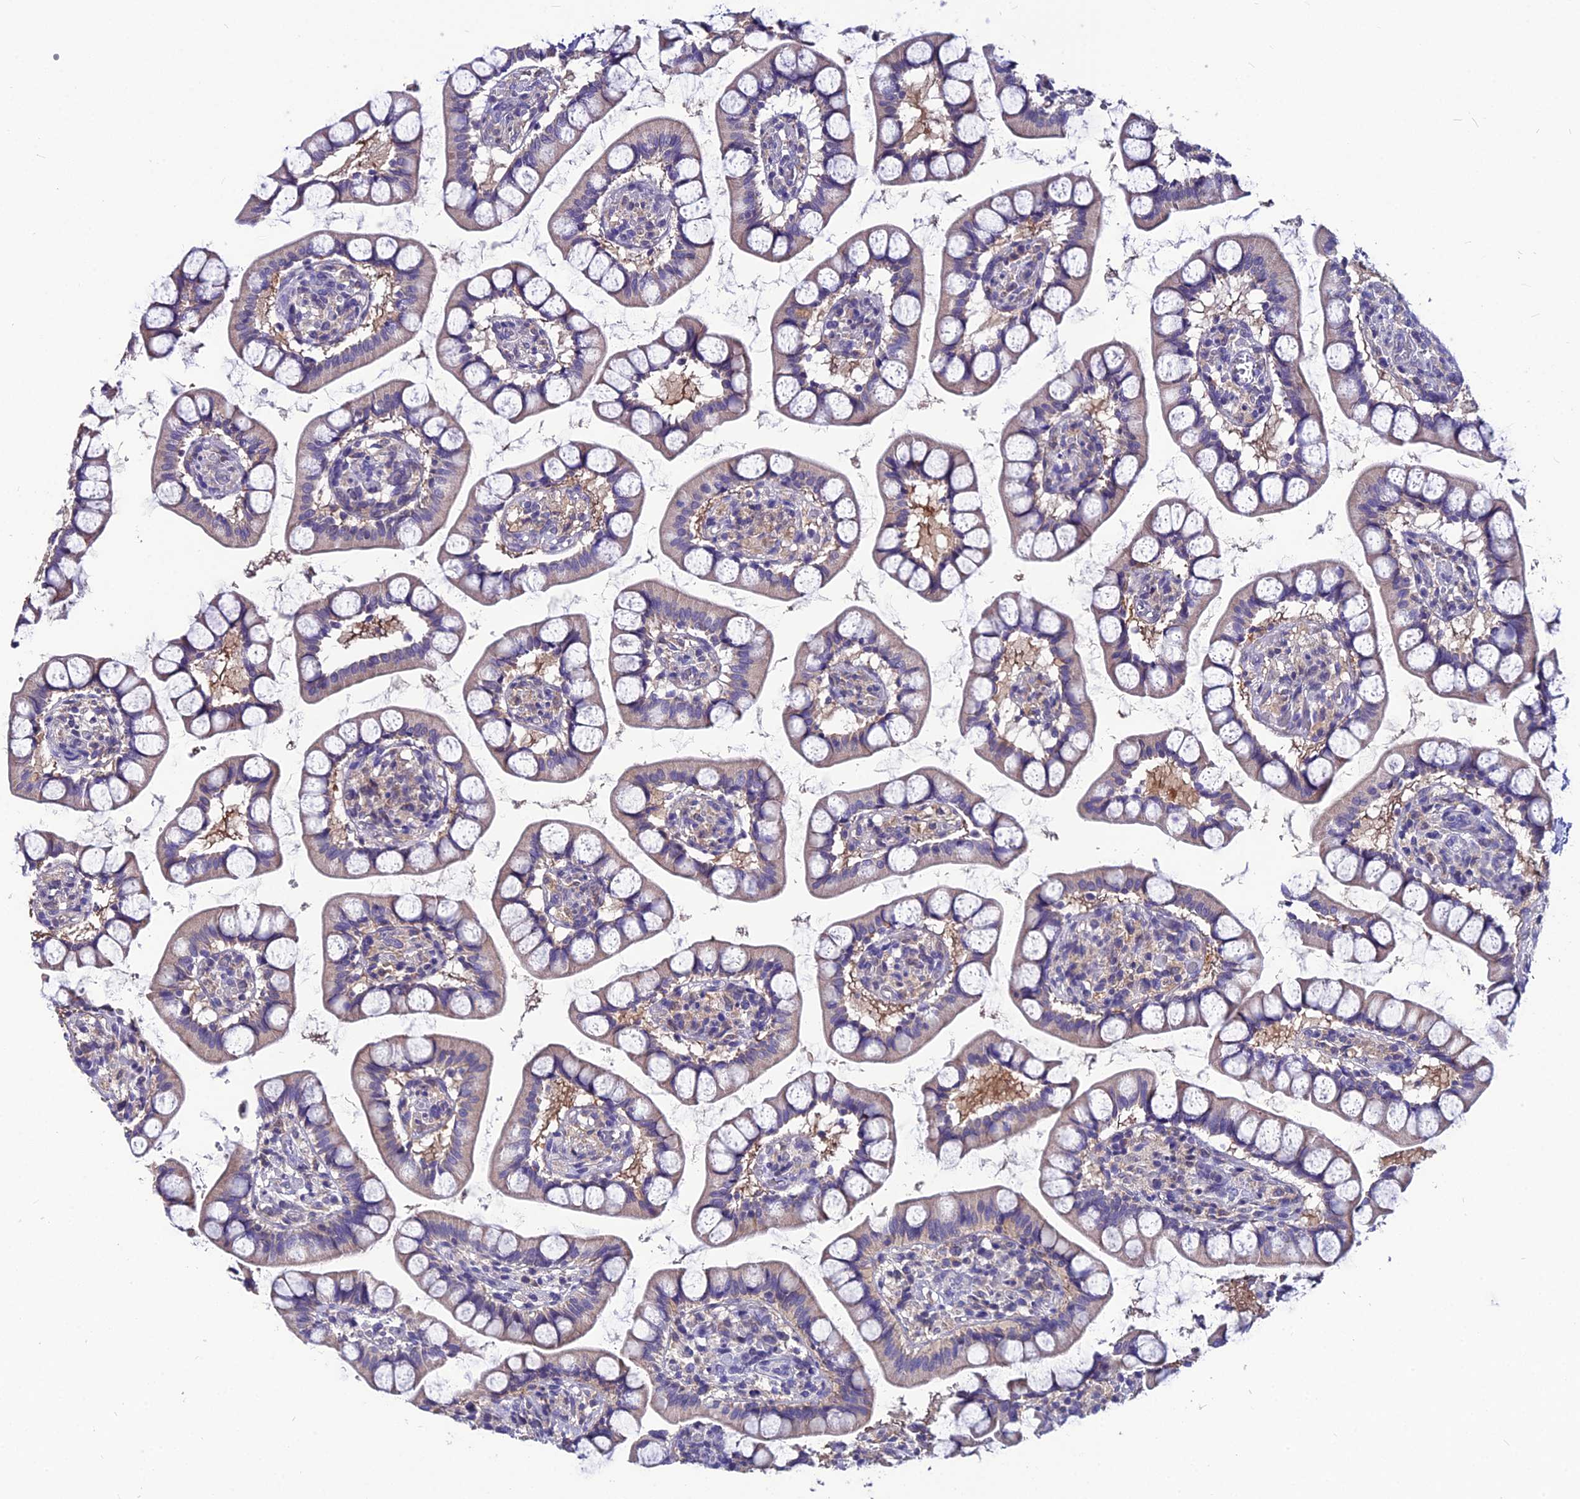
{"staining": {"intensity": "moderate", "quantity": "25%-75%", "location": "cytoplasmic/membranous"}, "tissue": "small intestine", "cell_type": "Glandular cells", "image_type": "normal", "snomed": [{"axis": "morphology", "description": "Normal tissue, NOS"}, {"axis": "topography", "description": "Small intestine"}], "caption": "This histopathology image shows normal small intestine stained with immunohistochemistry (IHC) to label a protein in brown. The cytoplasmic/membranous of glandular cells show moderate positivity for the protein. Nuclei are counter-stained blue.", "gene": "LGALS7", "patient": {"sex": "male", "age": 52}}